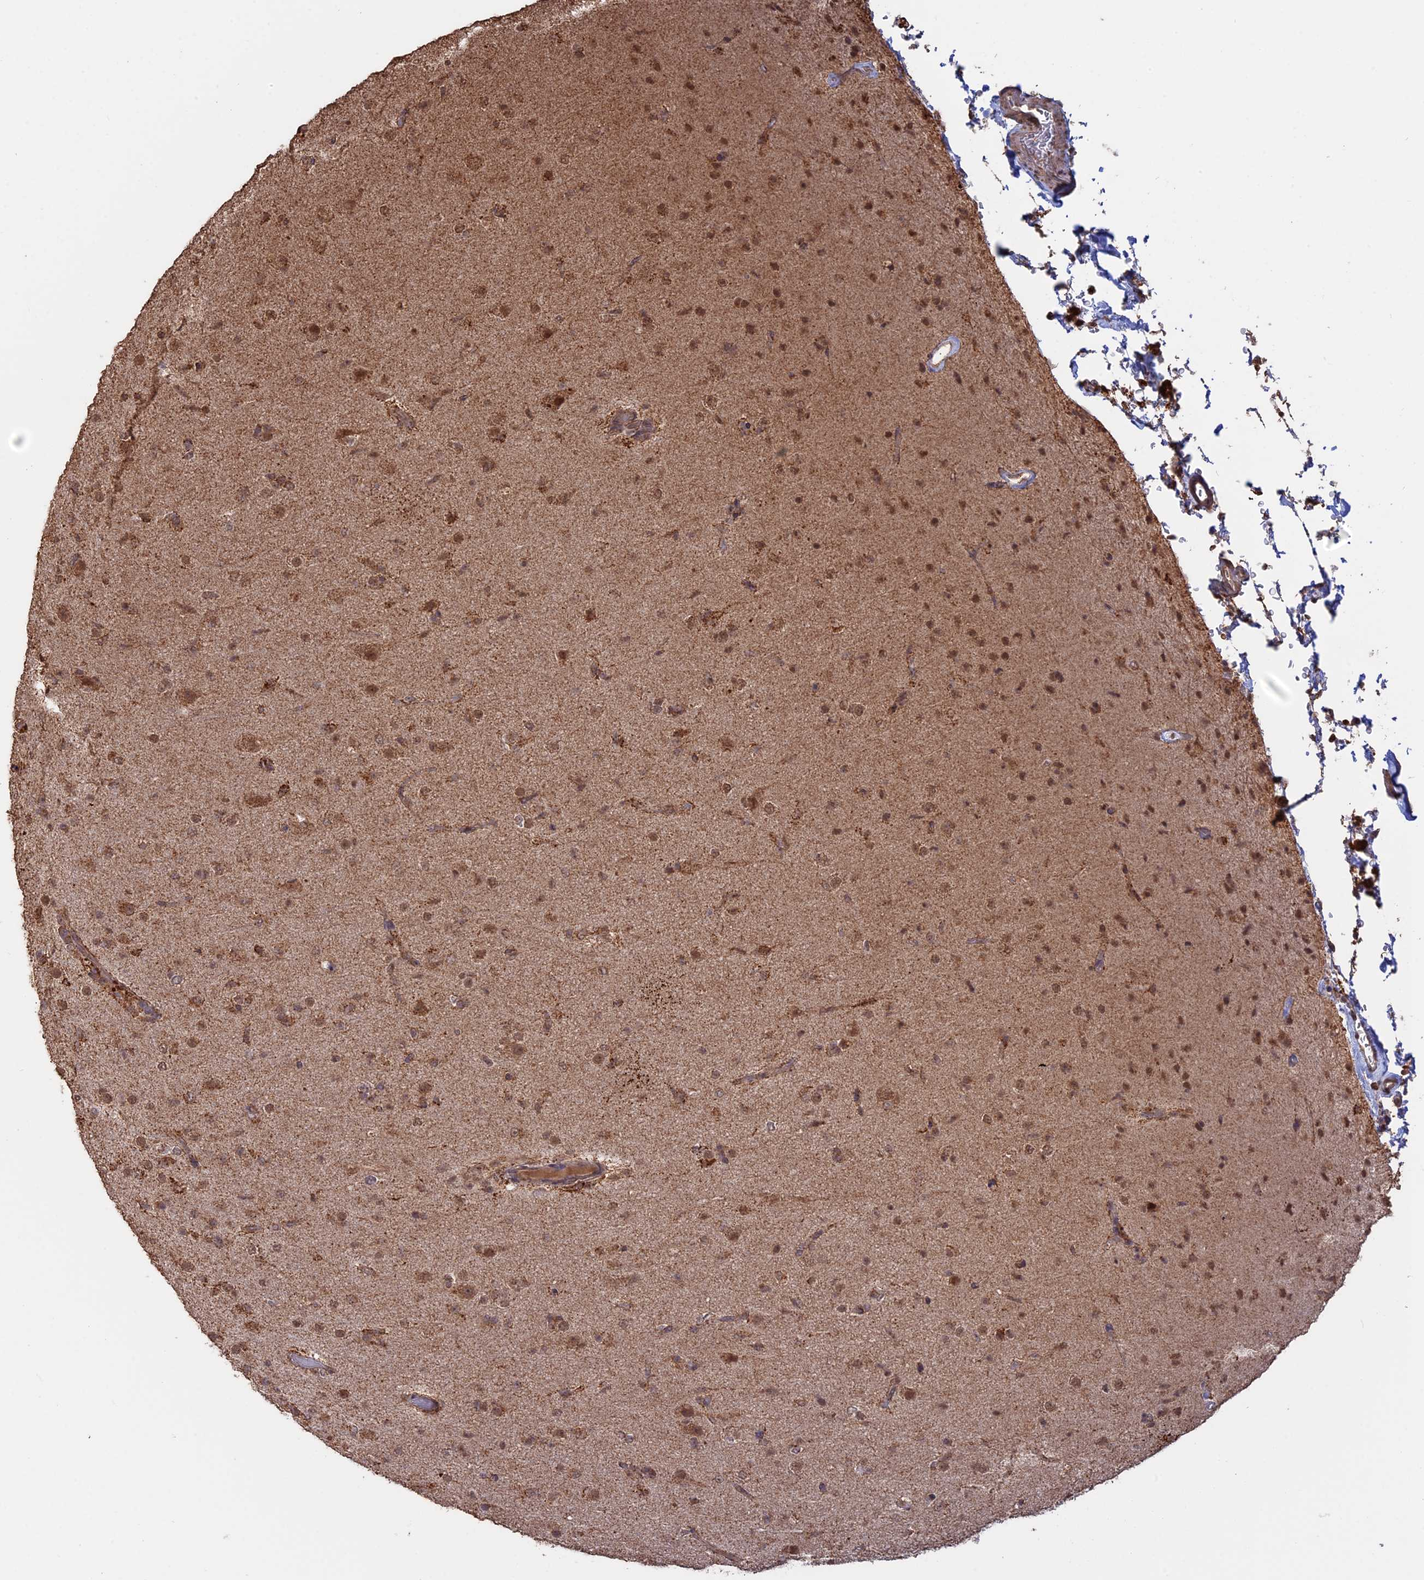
{"staining": {"intensity": "moderate", "quantity": ">75%", "location": "cytoplasmic/membranous,nuclear"}, "tissue": "glioma", "cell_type": "Tumor cells", "image_type": "cancer", "snomed": [{"axis": "morphology", "description": "Glioma, malignant, Low grade"}, {"axis": "topography", "description": "Brain"}], "caption": "The immunohistochemical stain shows moderate cytoplasmic/membranous and nuclear positivity in tumor cells of malignant low-grade glioma tissue.", "gene": "FAM210B", "patient": {"sex": "male", "age": 65}}